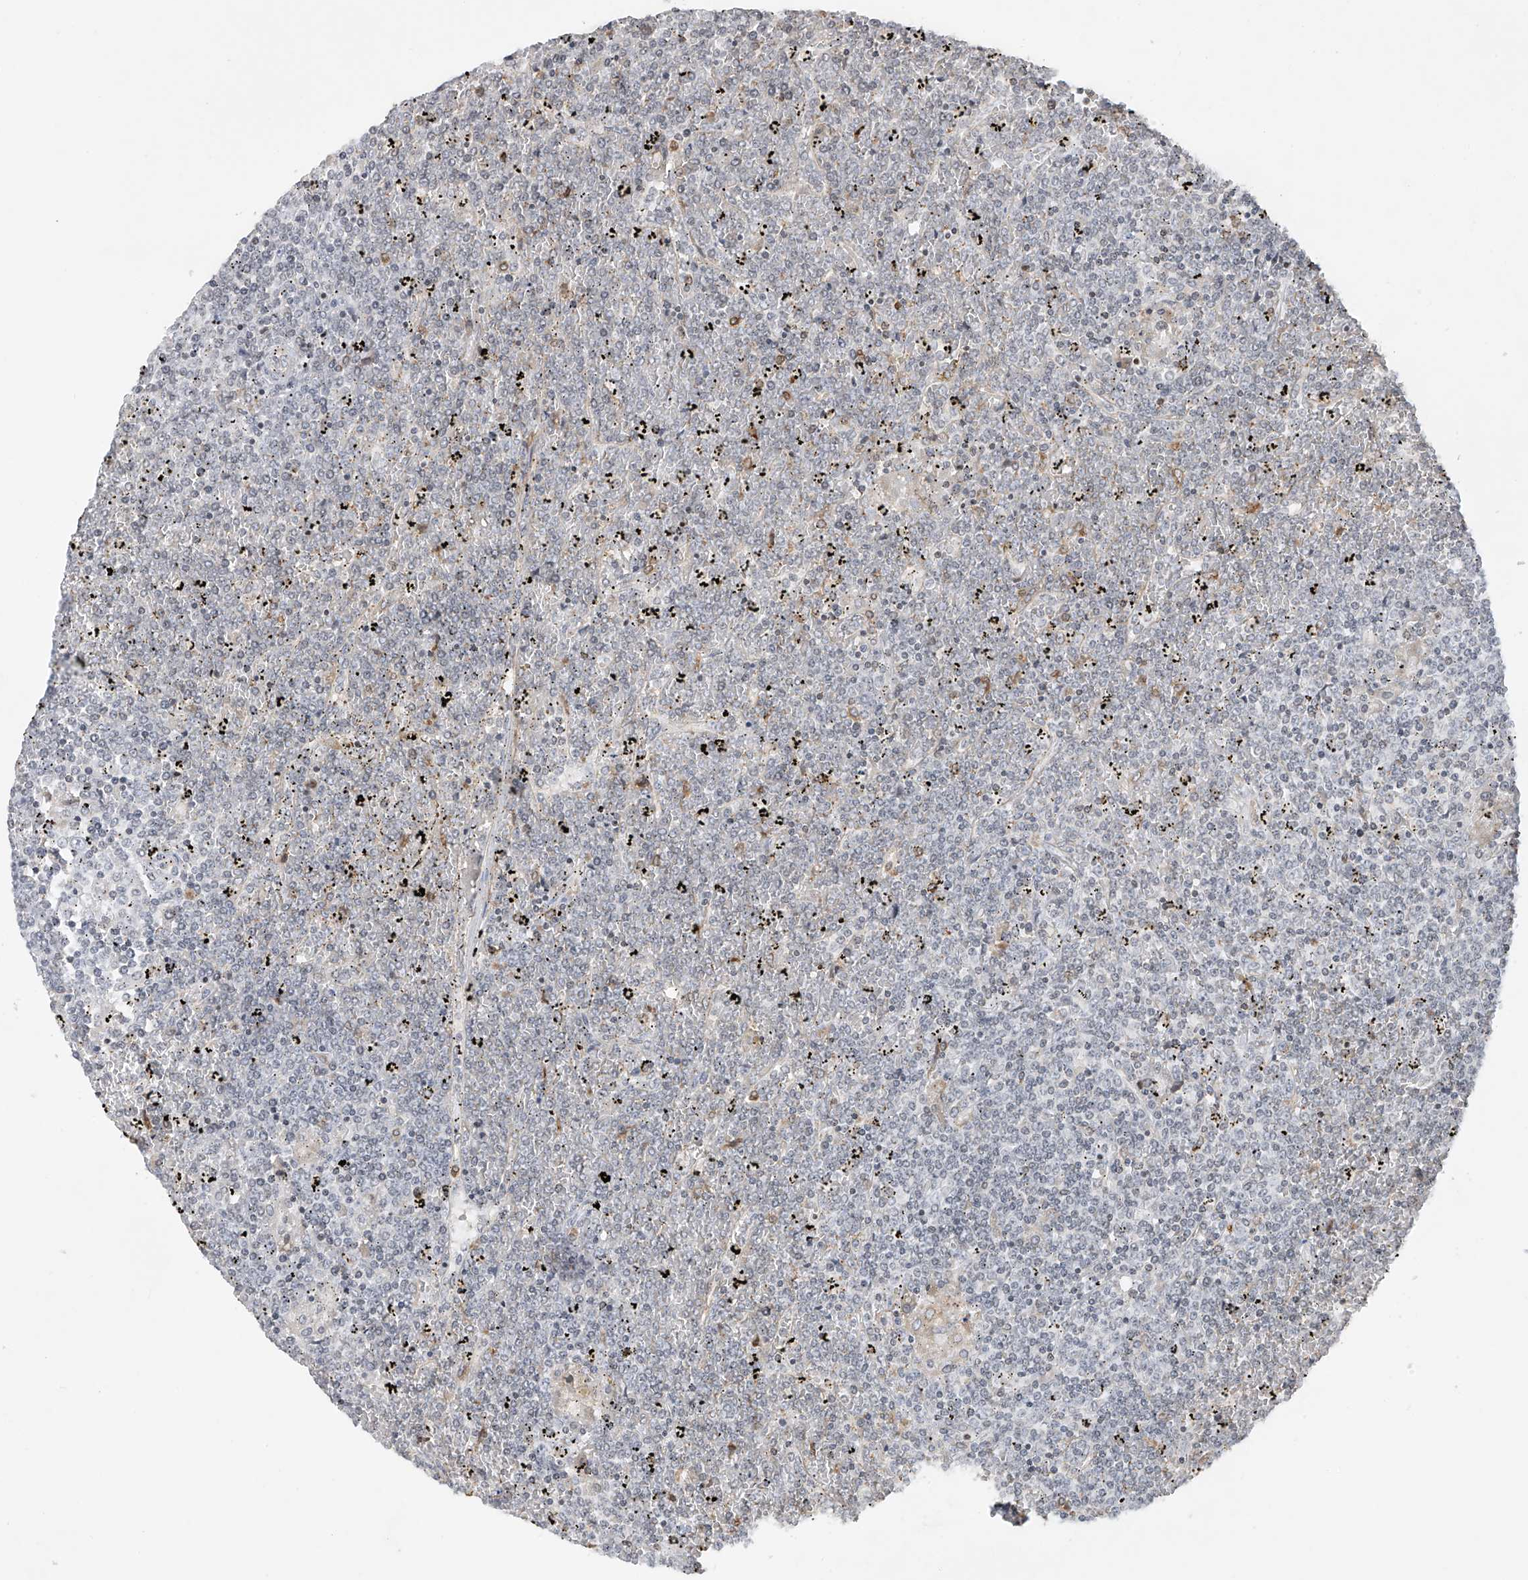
{"staining": {"intensity": "negative", "quantity": "none", "location": "none"}, "tissue": "lymphoma", "cell_type": "Tumor cells", "image_type": "cancer", "snomed": [{"axis": "morphology", "description": "Malignant lymphoma, non-Hodgkin's type, Low grade"}, {"axis": "topography", "description": "Spleen"}], "caption": "DAB immunohistochemical staining of low-grade malignant lymphoma, non-Hodgkin's type shows no significant positivity in tumor cells. (DAB immunohistochemistry with hematoxylin counter stain).", "gene": "TBXAS1", "patient": {"sex": "female", "age": 19}}